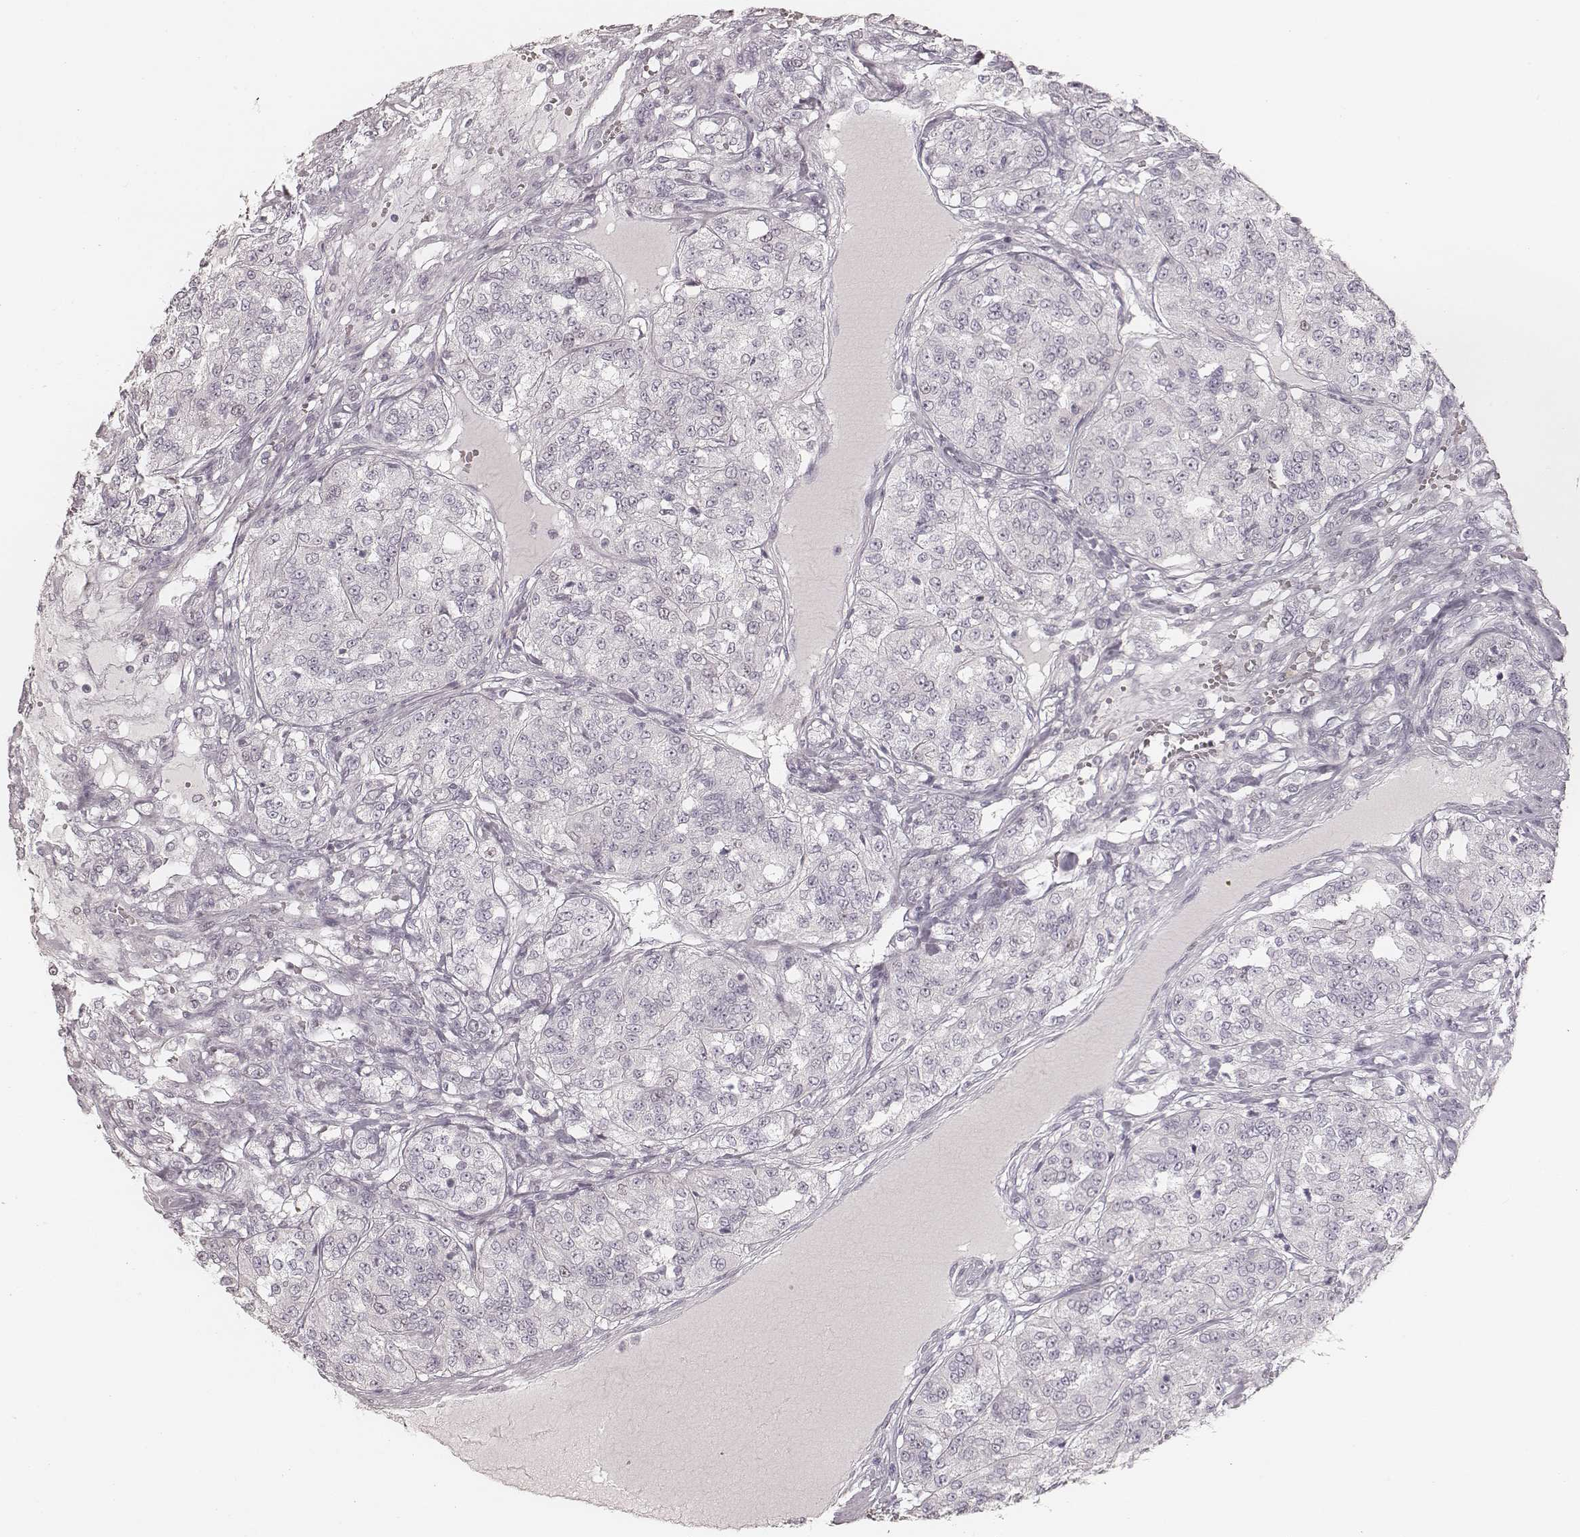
{"staining": {"intensity": "negative", "quantity": "none", "location": "none"}, "tissue": "renal cancer", "cell_type": "Tumor cells", "image_type": "cancer", "snomed": [{"axis": "morphology", "description": "Adenocarcinoma, NOS"}, {"axis": "topography", "description": "Kidney"}], "caption": "Immunohistochemistry photomicrograph of neoplastic tissue: human renal cancer (adenocarcinoma) stained with DAB displays no significant protein staining in tumor cells.", "gene": "TEX37", "patient": {"sex": "female", "age": 63}}